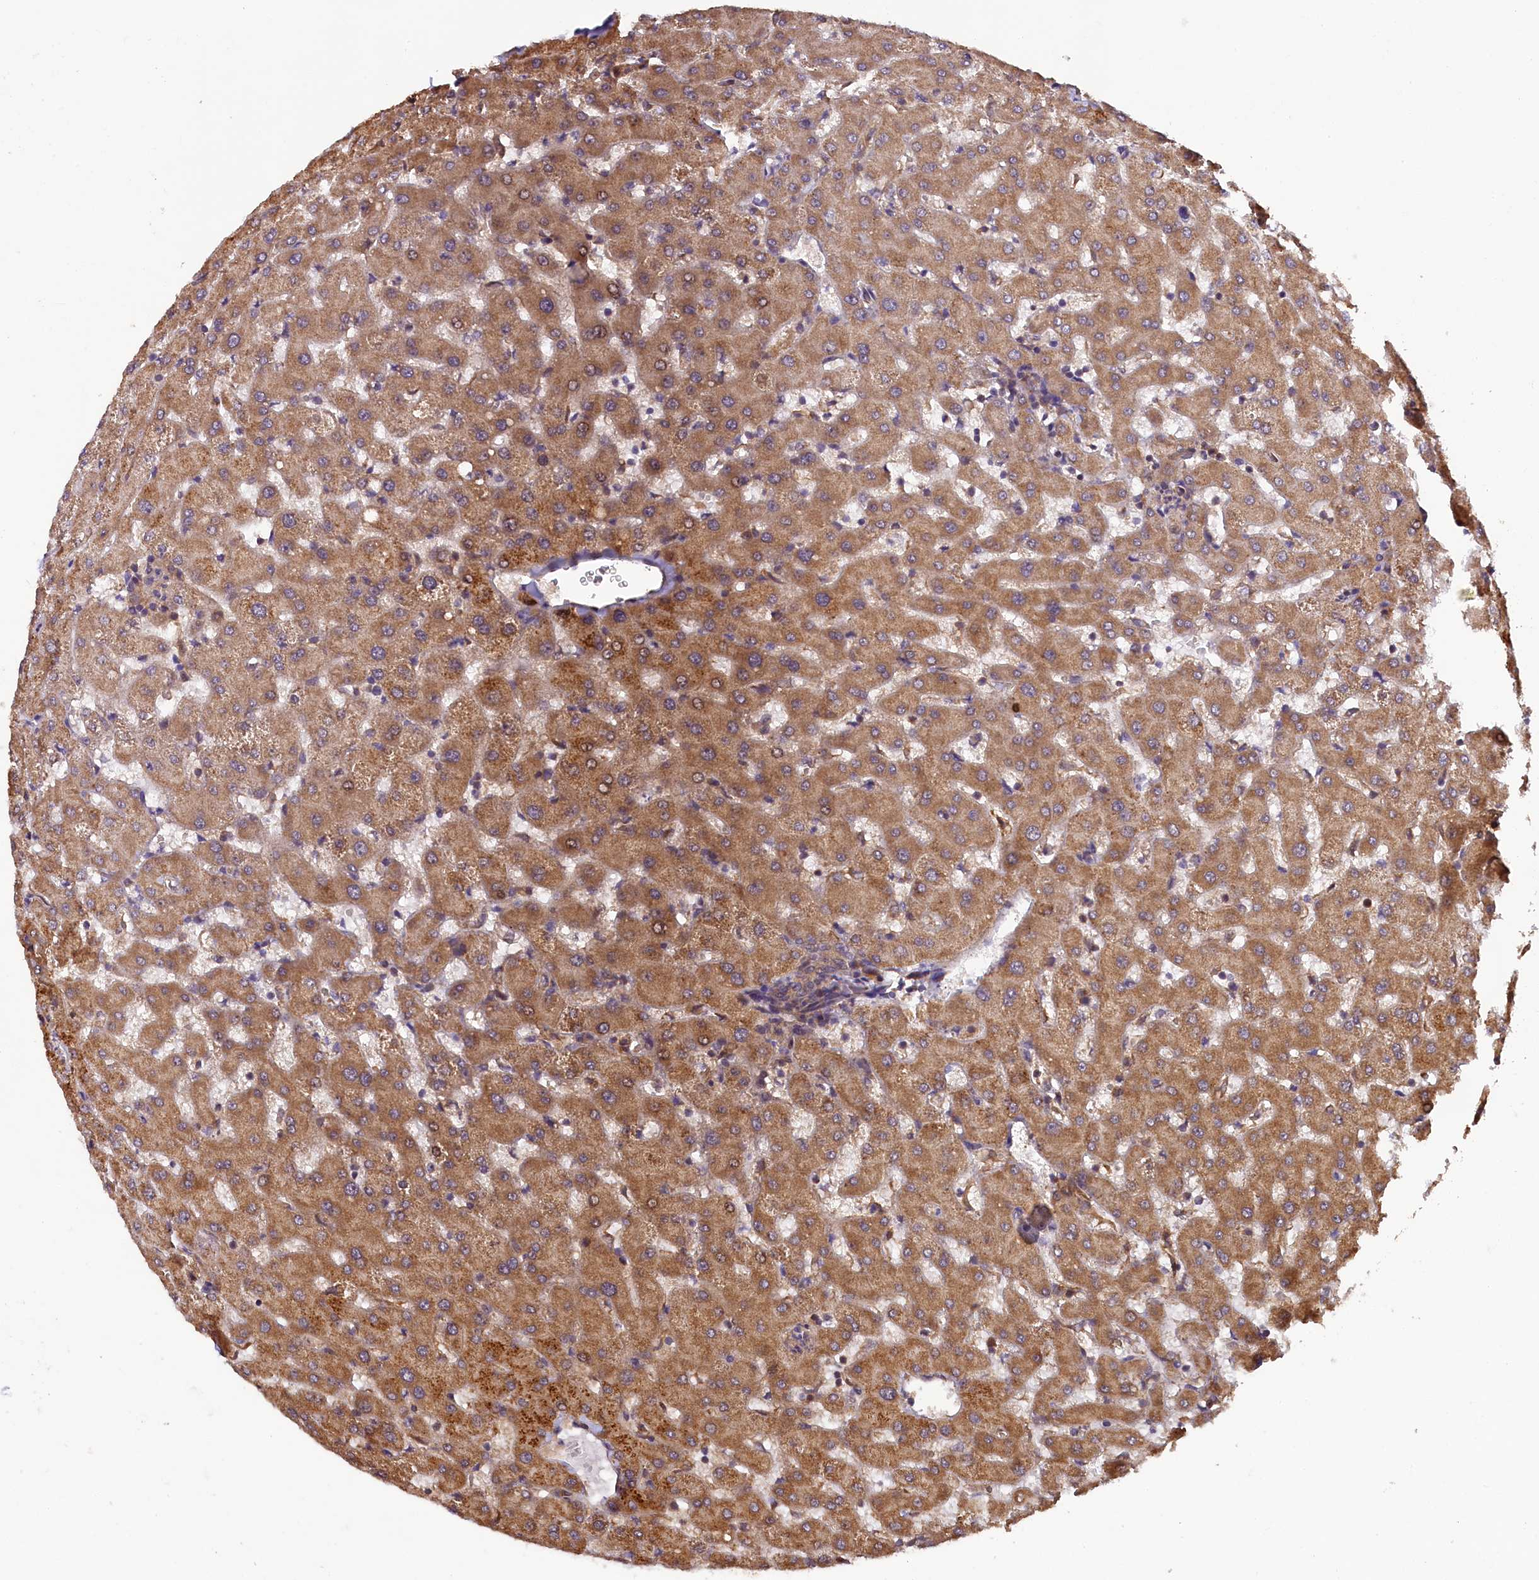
{"staining": {"intensity": "moderate", "quantity": "25%-75%", "location": "cytoplasmic/membranous"}, "tissue": "liver", "cell_type": "Cholangiocytes", "image_type": "normal", "snomed": [{"axis": "morphology", "description": "Normal tissue, NOS"}, {"axis": "topography", "description": "Liver"}], "caption": "Immunohistochemistry of benign human liver shows medium levels of moderate cytoplasmic/membranous positivity in about 25%-75% of cholangiocytes. The protein is stained brown, and the nuclei are stained in blue (DAB IHC with brightfield microscopy, high magnification).", "gene": "DOHH", "patient": {"sex": "female", "age": 63}}